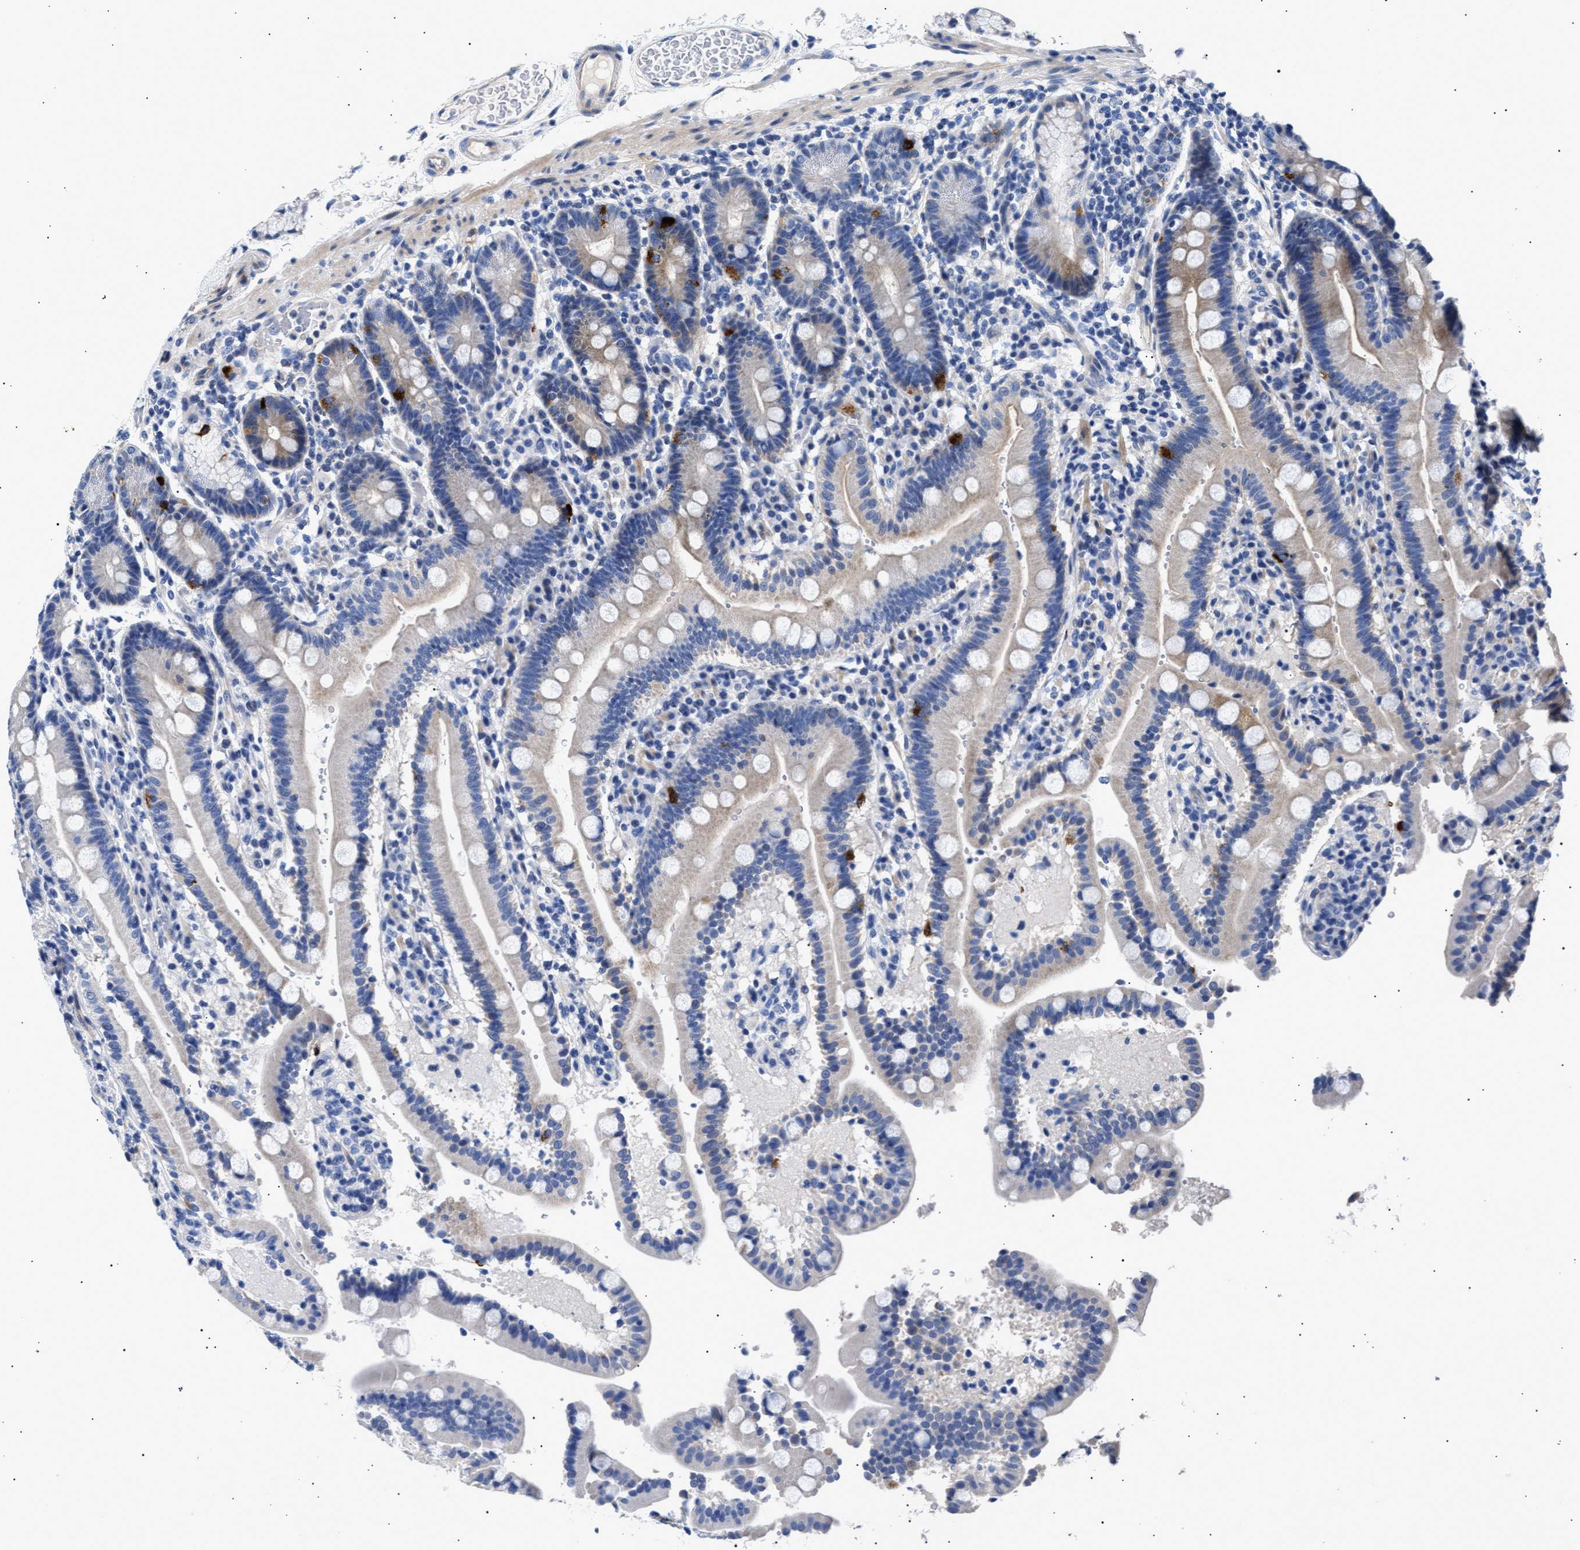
{"staining": {"intensity": "moderate", "quantity": "<25%", "location": "cytoplasmic/membranous"}, "tissue": "duodenum", "cell_type": "Glandular cells", "image_type": "normal", "snomed": [{"axis": "morphology", "description": "Normal tissue, NOS"}, {"axis": "topography", "description": "Small intestine, NOS"}], "caption": "Glandular cells demonstrate low levels of moderate cytoplasmic/membranous staining in about <25% of cells in normal duodenum.", "gene": "HEMGN", "patient": {"sex": "female", "age": 71}}